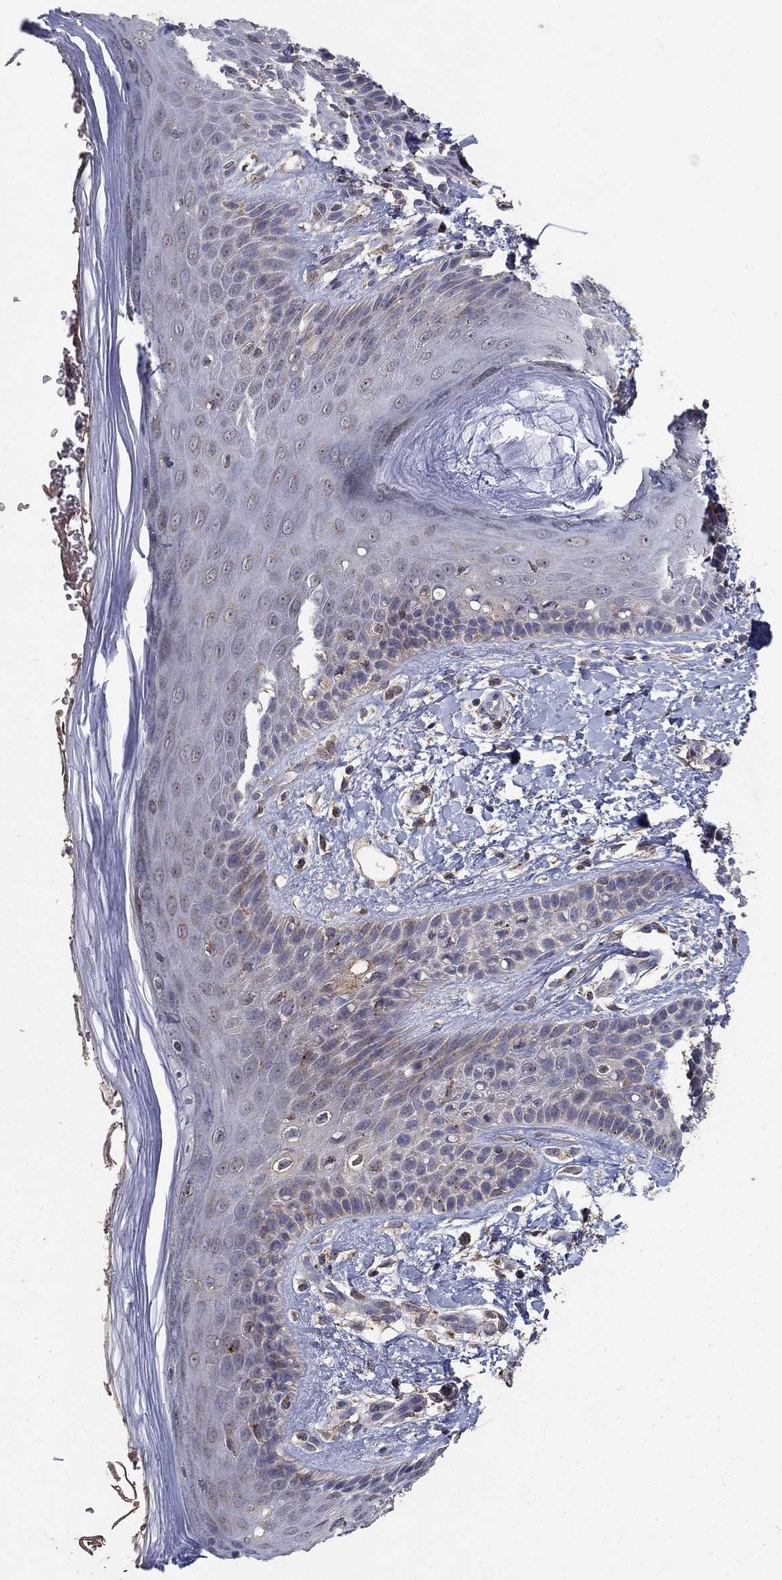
{"staining": {"intensity": "moderate", "quantity": "<25%", "location": "cytoplasmic/membranous"}, "tissue": "skin", "cell_type": "Epidermal cells", "image_type": "normal", "snomed": [{"axis": "morphology", "description": "Normal tissue, NOS"}, {"axis": "topography", "description": "Anal"}], "caption": "Human skin stained with a brown dye demonstrates moderate cytoplasmic/membranous positive expression in approximately <25% of epidermal cells.", "gene": "GPSM1", "patient": {"sex": "male", "age": 36}}